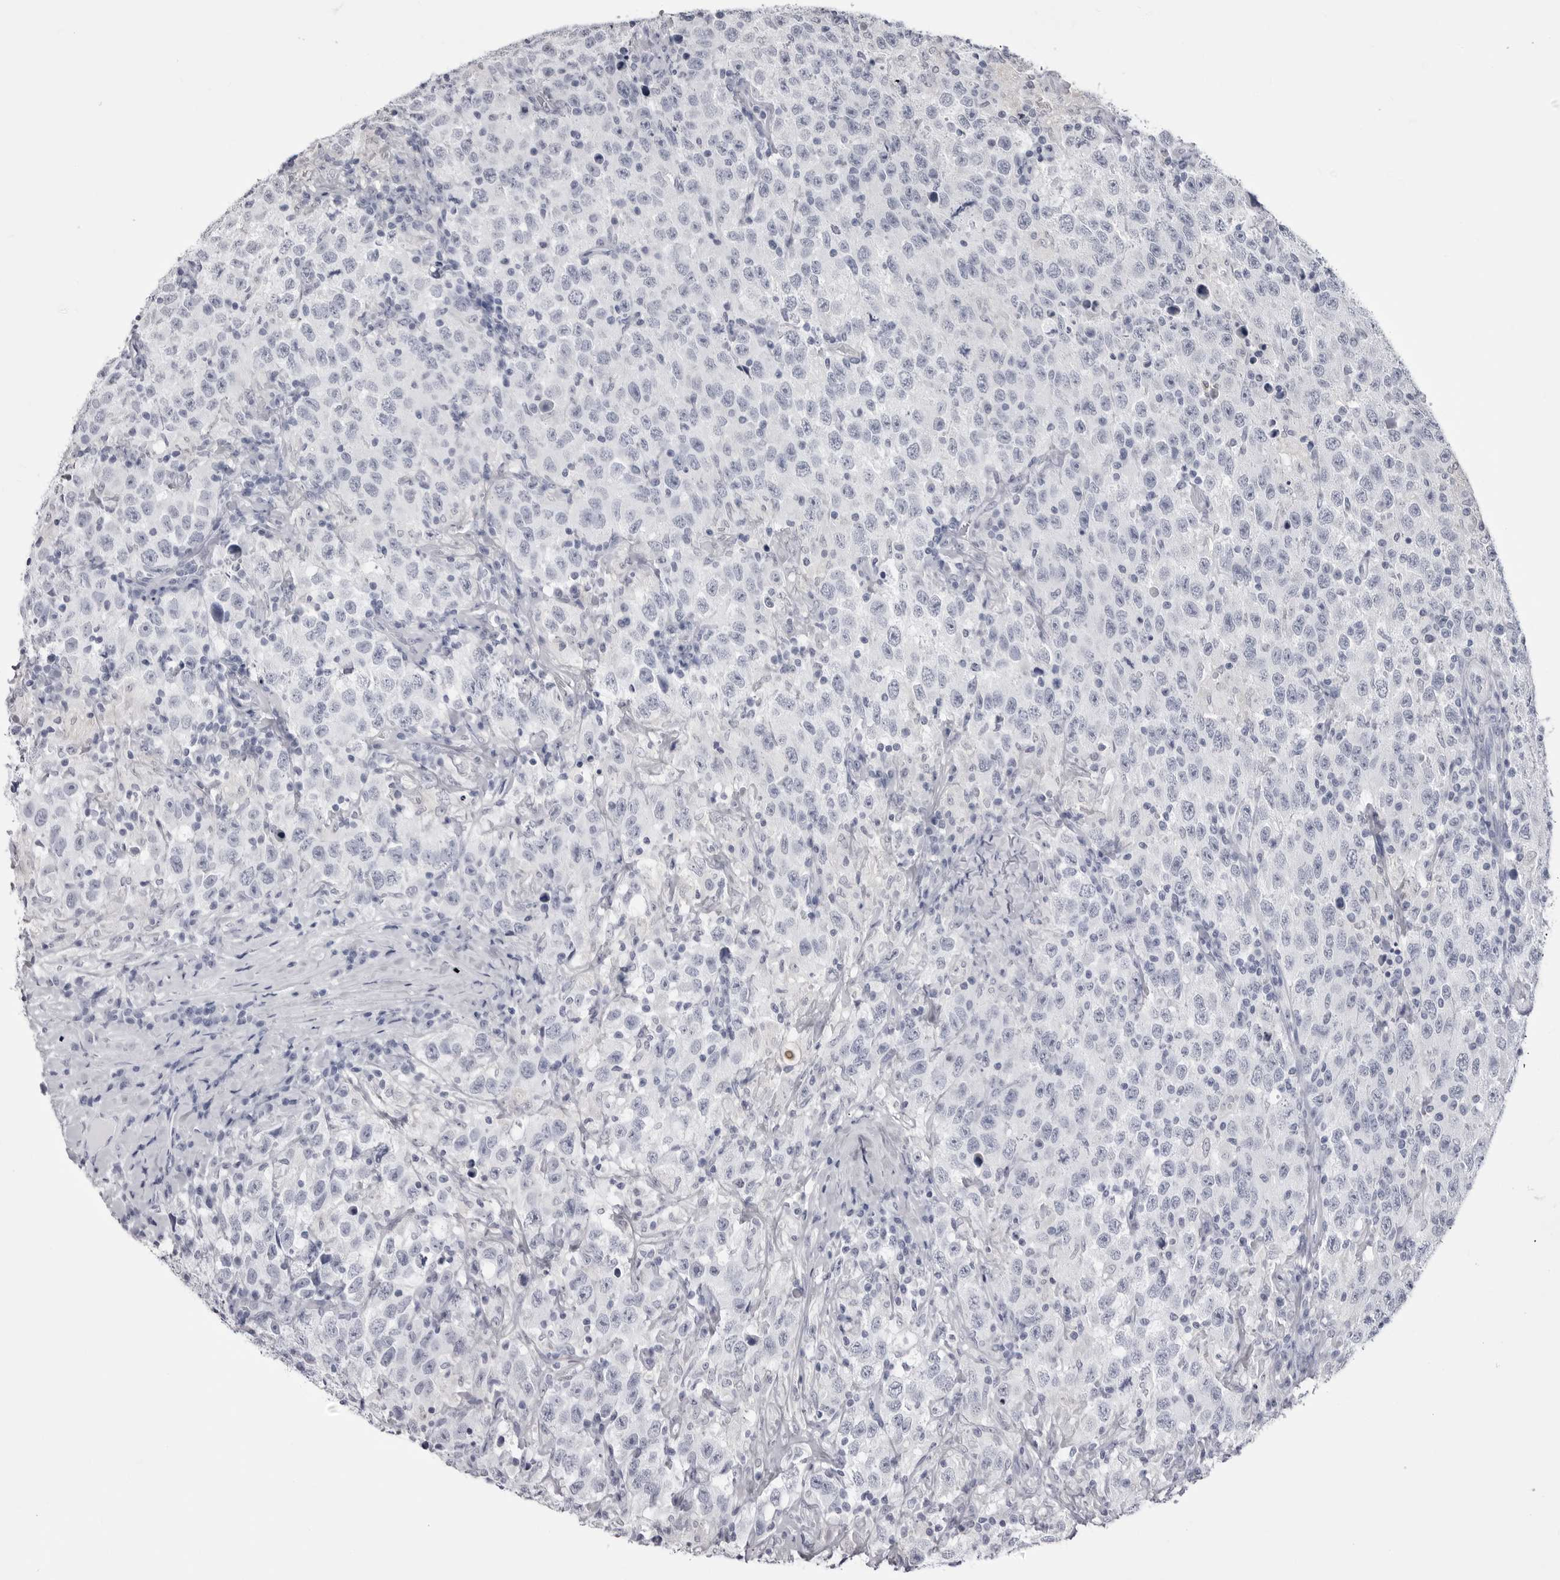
{"staining": {"intensity": "negative", "quantity": "none", "location": "none"}, "tissue": "testis cancer", "cell_type": "Tumor cells", "image_type": "cancer", "snomed": [{"axis": "morphology", "description": "Seminoma, NOS"}, {"axis": "topography", "description": "Testis"}], "caption": "An IHC image of testis seminoma is shown. There is no staining in tumor cells of testis seminoma. (DAB IHC visualized using brightfield microscopy, high magnification).", "gene": "STAP2", "patient": {"sex": "male", "age": 41}}